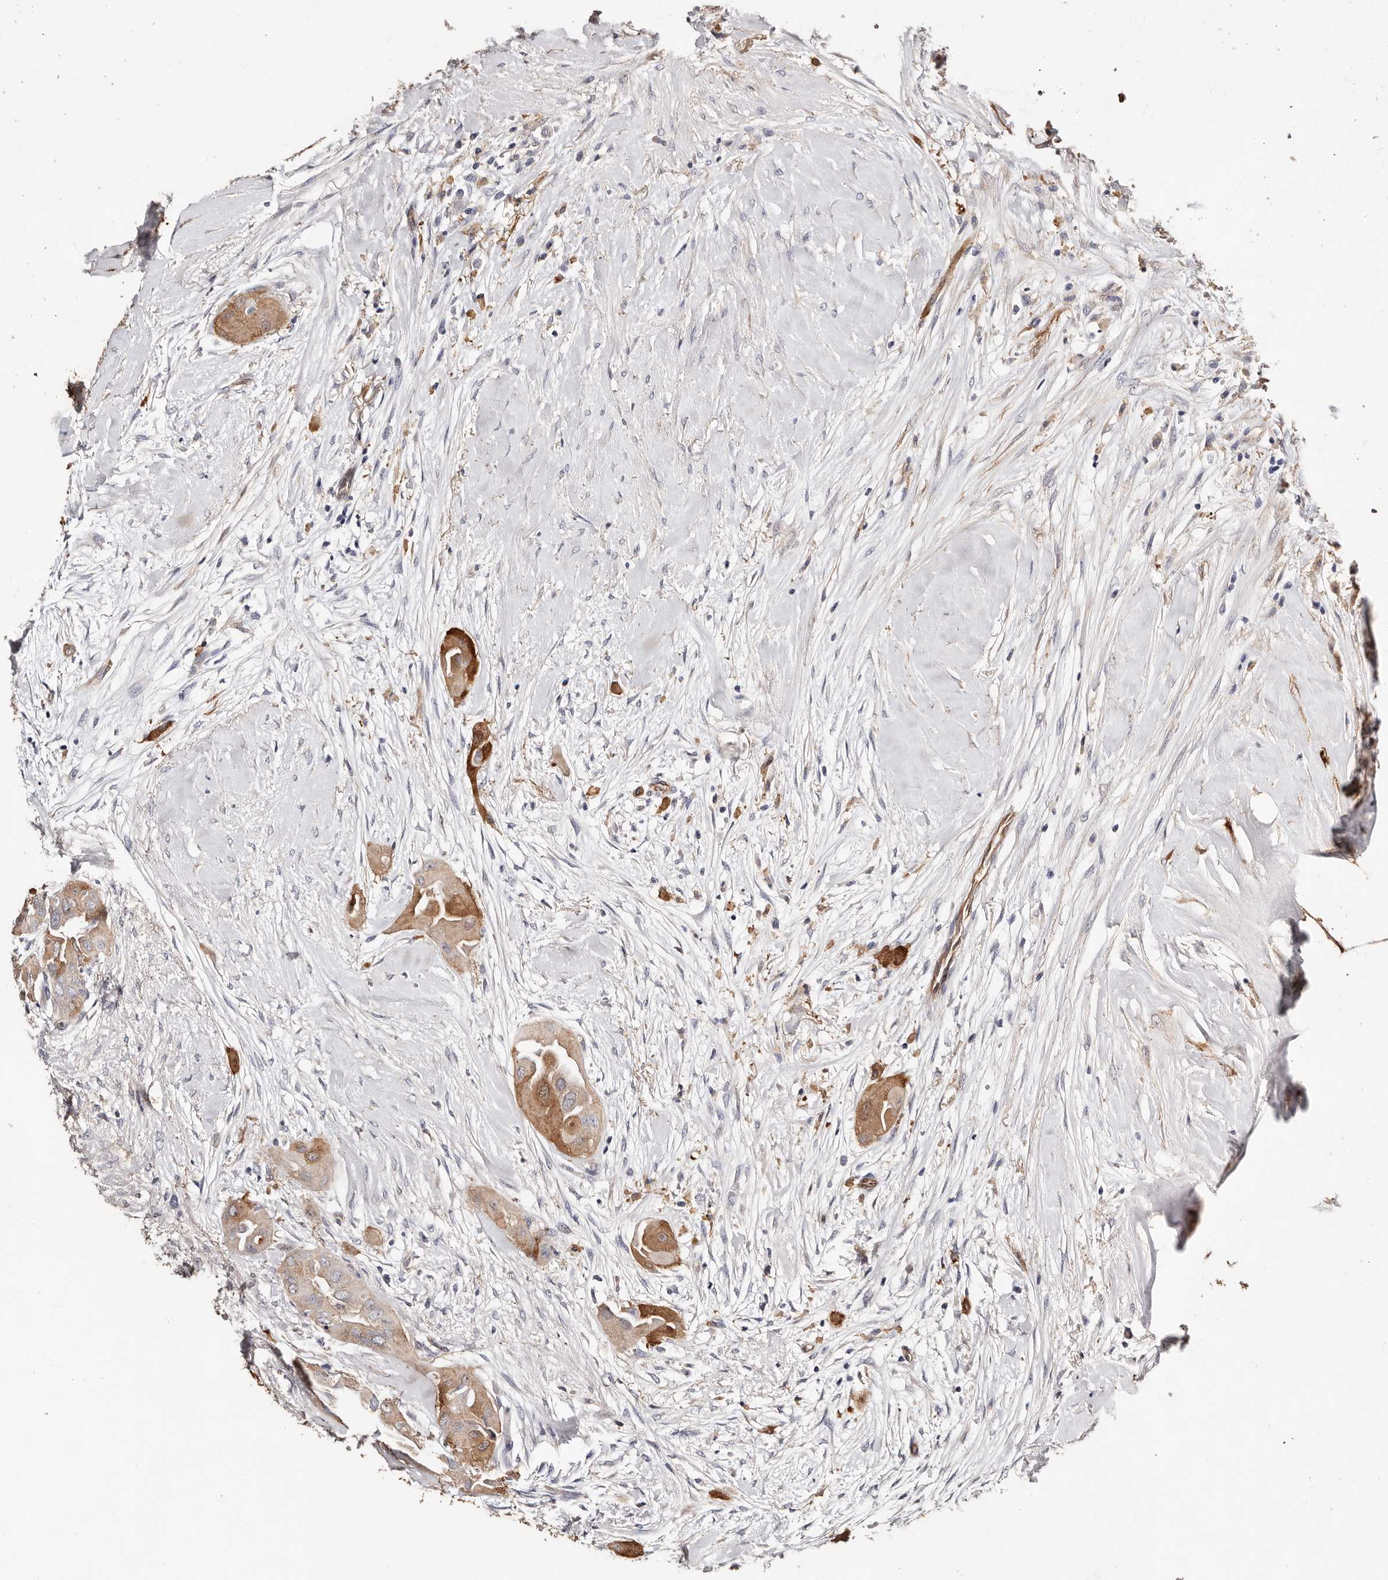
{"staining": {"intensity": "moderate", "quantity": "25%-75%", "location": "cytoplasmic/membranous"}, "tissue": "thyroid cancer", "cell_type": "Tumor cells", "image_type": "cancer", "snomed": [{"axis": "morphology", "description": "Papillary adenocarcinoma, NOS"}, {"axis": "topography", "description": "Thyroid gland"}], "caption": "Human thyroid papillary adenocarcinoma stained with a brown dye displays moderate cytoplasmic/membranous positive staining in about 25%-75% of tumor cells.", "gene": "TGM2", "patient": {"sex": "female", "age": 59}}